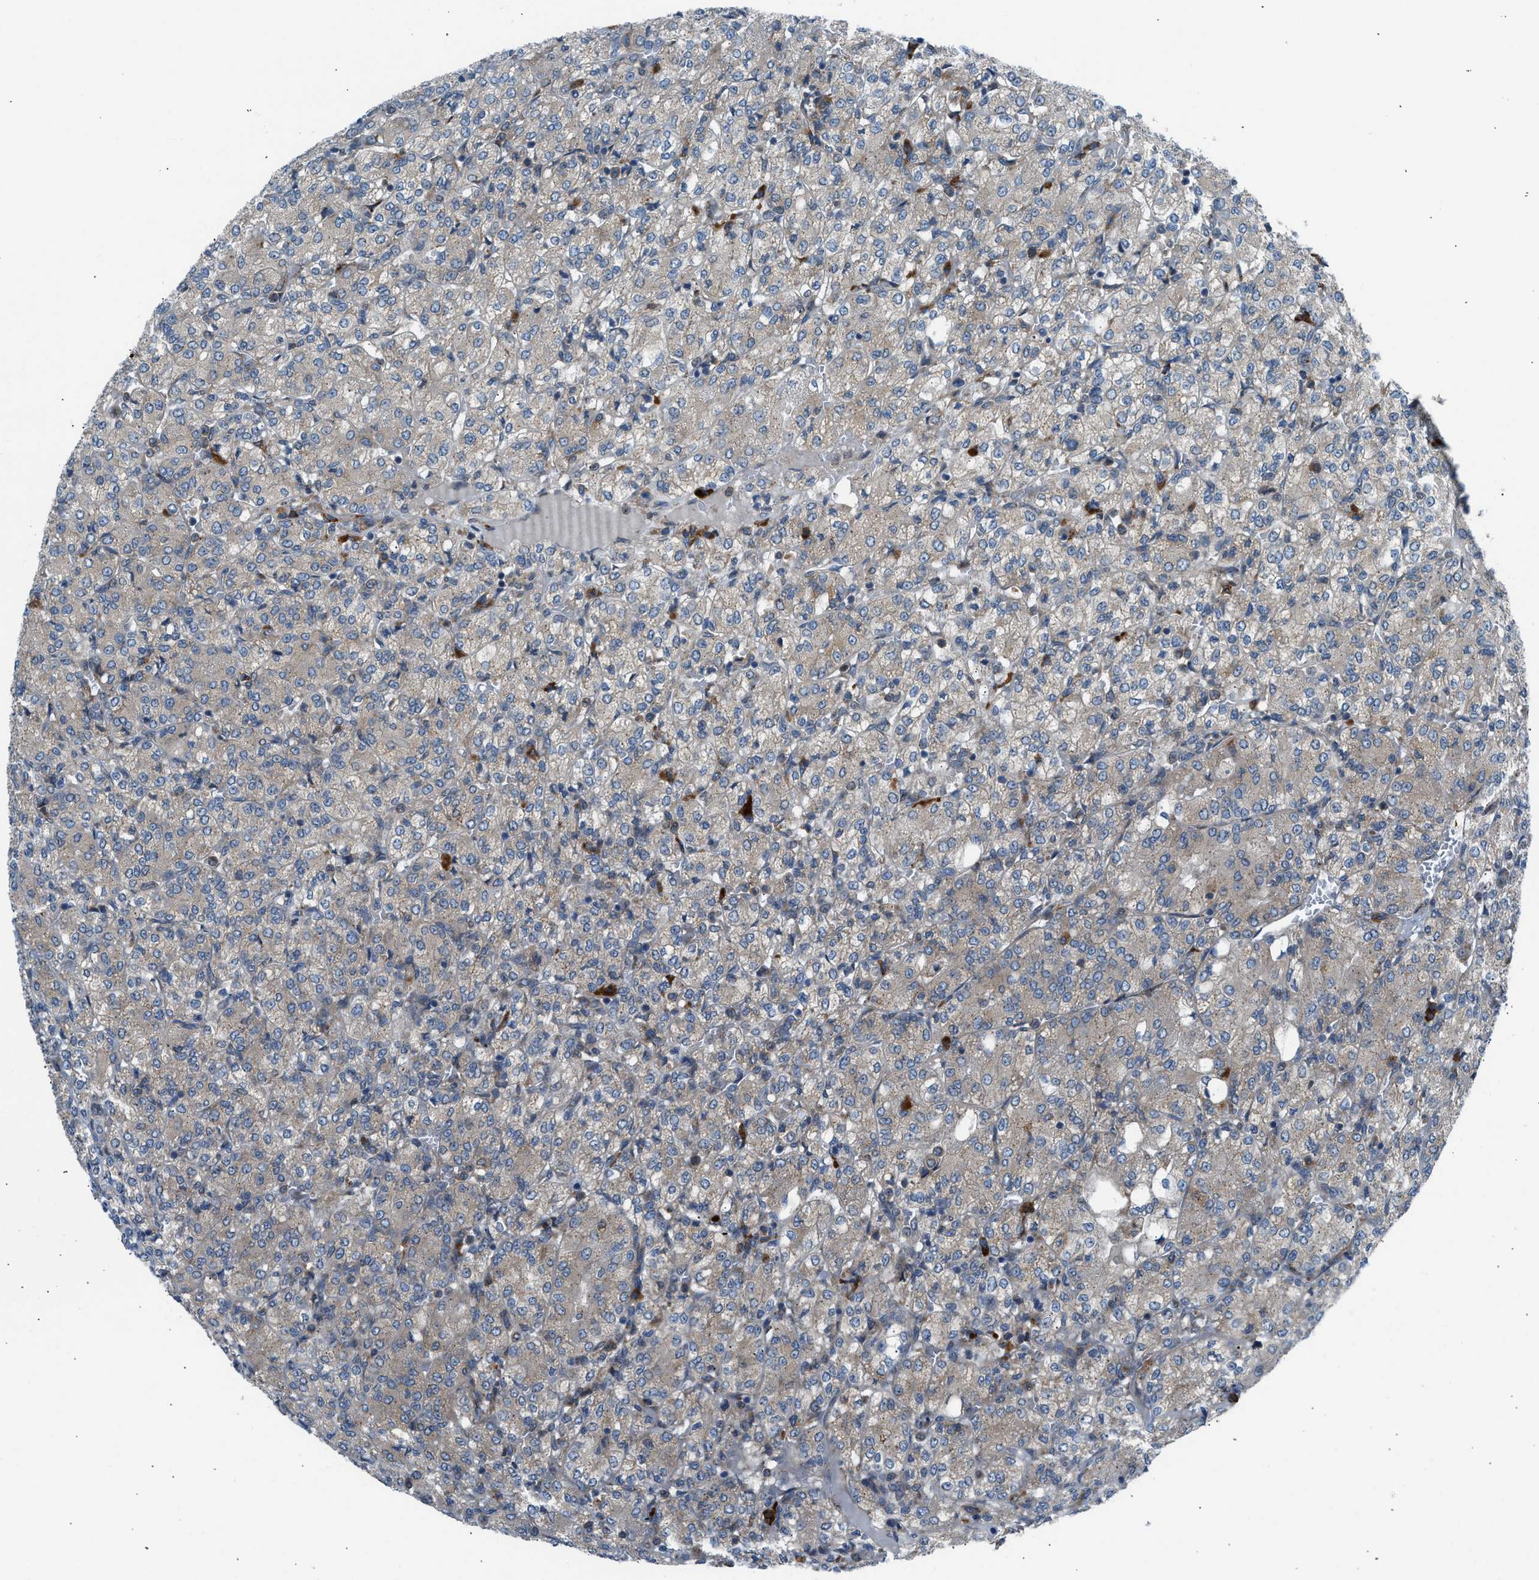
{"staining": {"intensity": "weak", "quantity": ">75%", "location": "cytoplasmic/membranous"}, "tissue": "renal cancer", "cell_type": "Tumor cells", "image_type": "cancer", "snomed": [{"axis": "morphology", "description": "Adenocarcinoma, NOS"}, {"axis": "topography", "description": "Kidney"}], "caption": "The micrograph reveals staining of adenocarcinoma (renal), revealing weak cytoplasmic/membranous protein expression (brown color) within tumor cells.", "gene": "EDARADD", "patient": {"sex": "male", "age": 77}}